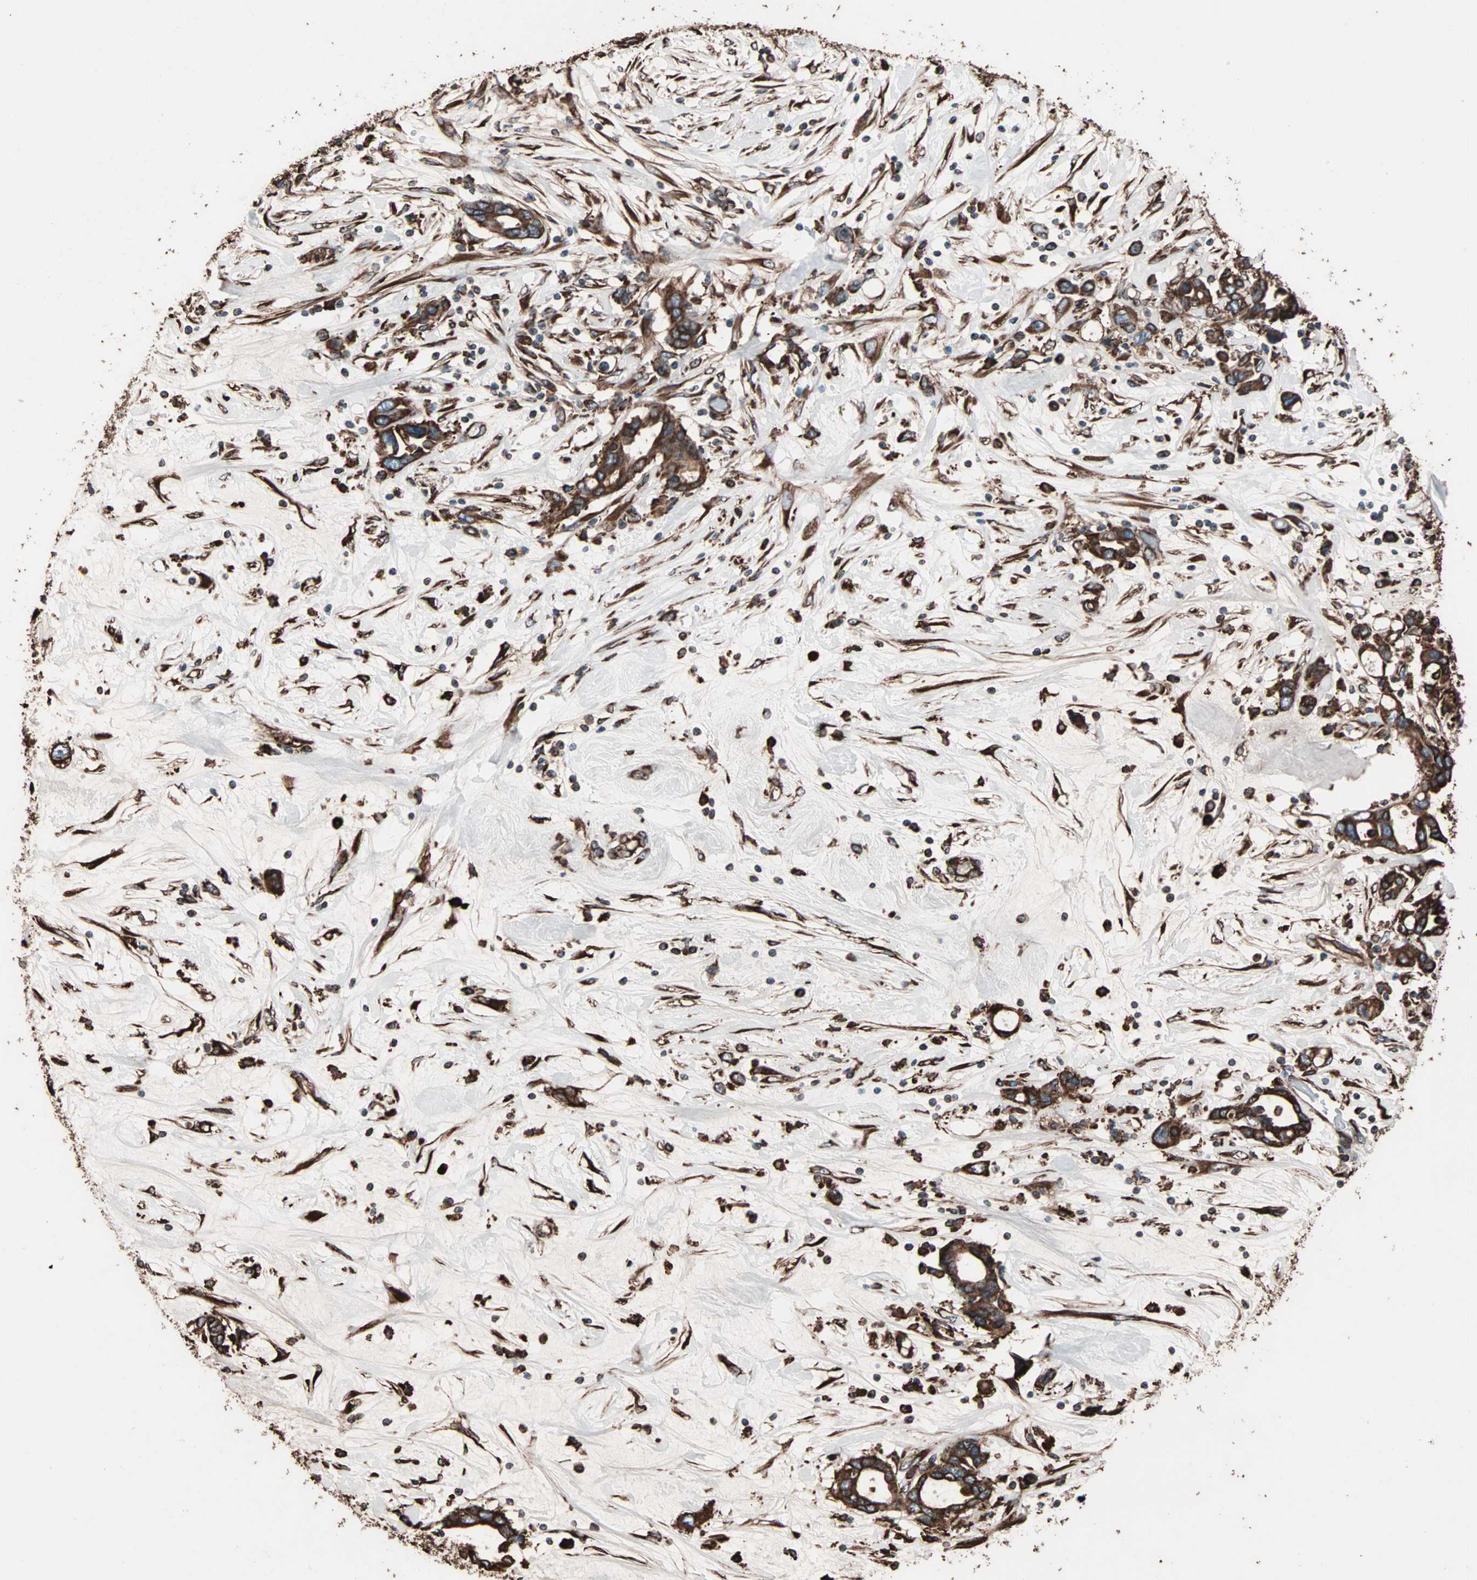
{"staining": {"intensity": "strong", "quantity": ">75%", "location": "cytoplasmic/membranous"}, "tissue": "pancreatic cancer", "cell_type": "Tumor cells", "image_type": "cancer", "snomed": [{"axis": "morphology", "description": "Adenocarcinoma, NOS"}, {"axis": "topography", "description": "Pancreas"}], "caption": "A photomicrograph of human pancreatic cancer (adenocarcinoma) stained for a protein displays strong cytoplasmic/membranous brown staining in tumor cells.", "gene": "HSP90B1", "patient": {"sex": "female", "age": 57}}